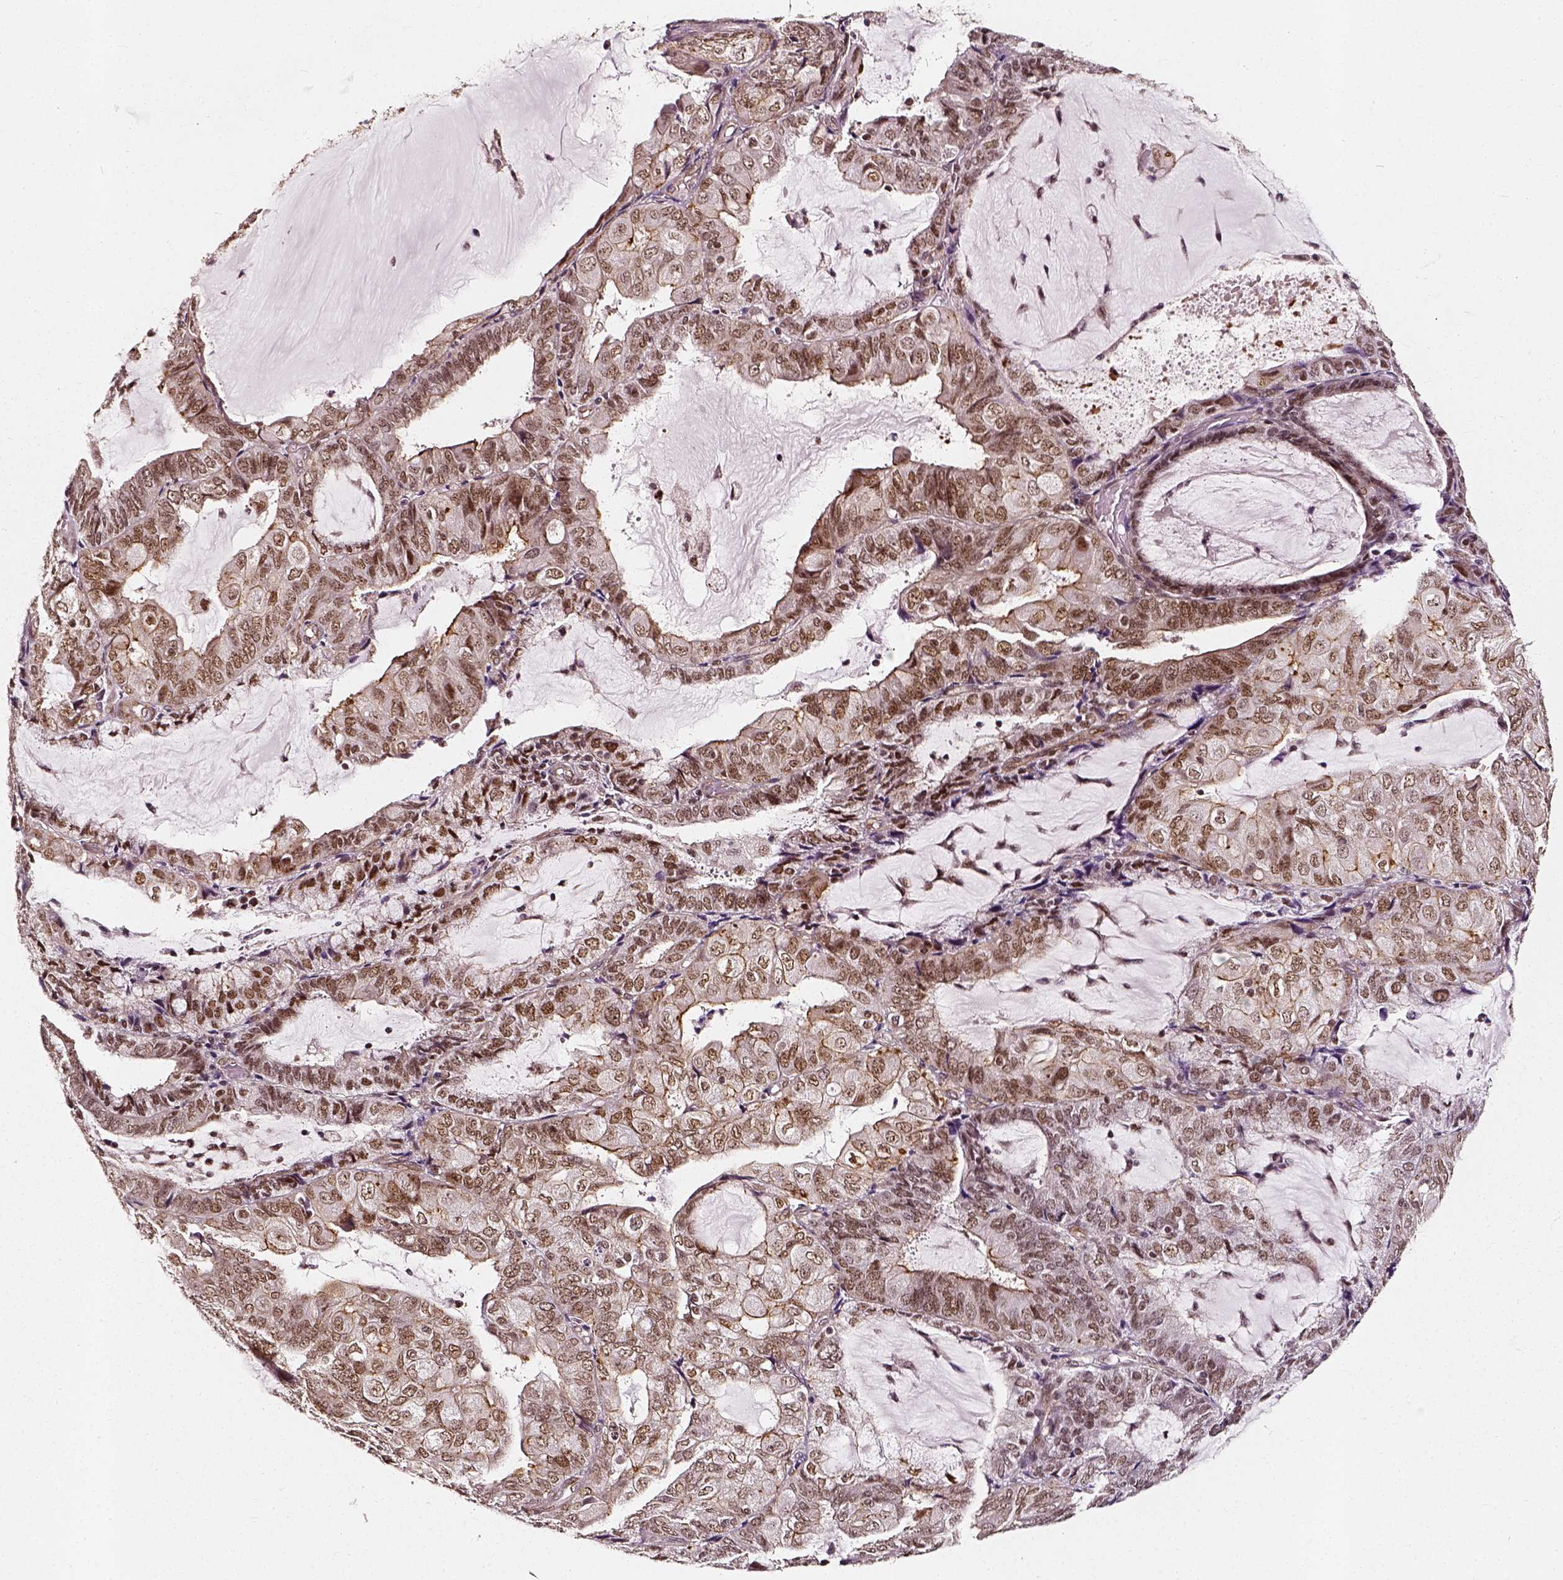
{"staining": {"intensity": "moderate", "quantity": ">75%", "location": "nuclear"}, "tissue": "endometrial cancer", "cell_type": "Tumor cells", "image_type": "cancer", "snomed": [{"axis": "morphology", "description": "Adenocarcinoma, NOS"}, {"axis": "topography", "description": "Endometrium"}], "caption": "A micrograph of human adenocarcinoma (endometrial) stained for a protein reveals moderate nuclear brown staining in tumor cells.", "gene": "NACC1", "patient": {"sex": "female", "age": 81}}